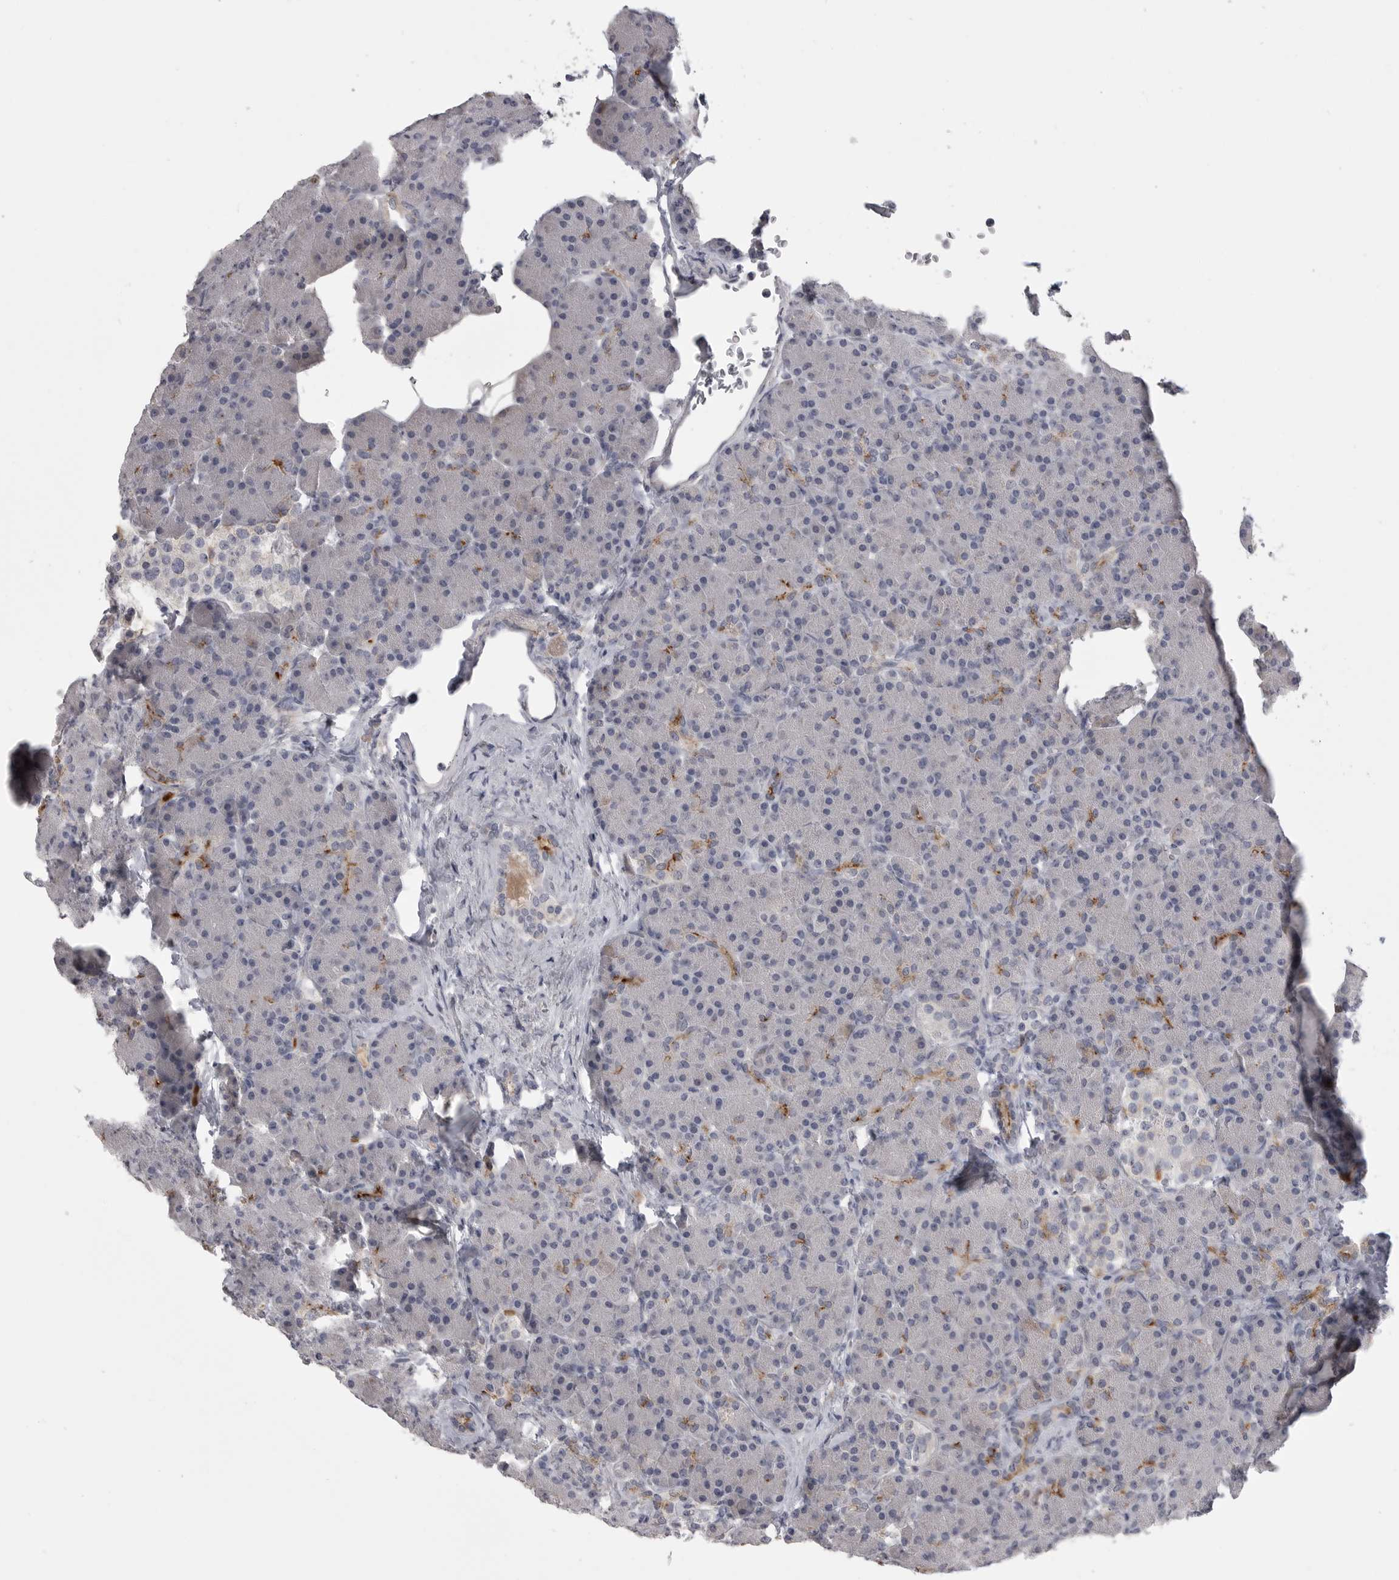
{"staining": {"intensity": "strong", "quantity": "<25%", "location": "cytoplasmic/membranous"}, "tissue": "pancreas", "cell_type": "Exocrine glandular cells", "image_type": "normal", "snomed": [{"axis": "morphology", "description": "Normal tissue, NOS"}, {"axis": "topography", "description": "Pancreas"}], "caption": "Immunohistochemical staining of normal pancreas exhibits medium levels of strong cytoplasmic/membranous staining in about <25% of exocrine glandular cells. The staining was performed using DAB, with brown indicating positive protein expression. Nuclei are stained blue with hematoxylin.", "gene": "SERPING1", "patient": {"sex": "female", "age": 43}}